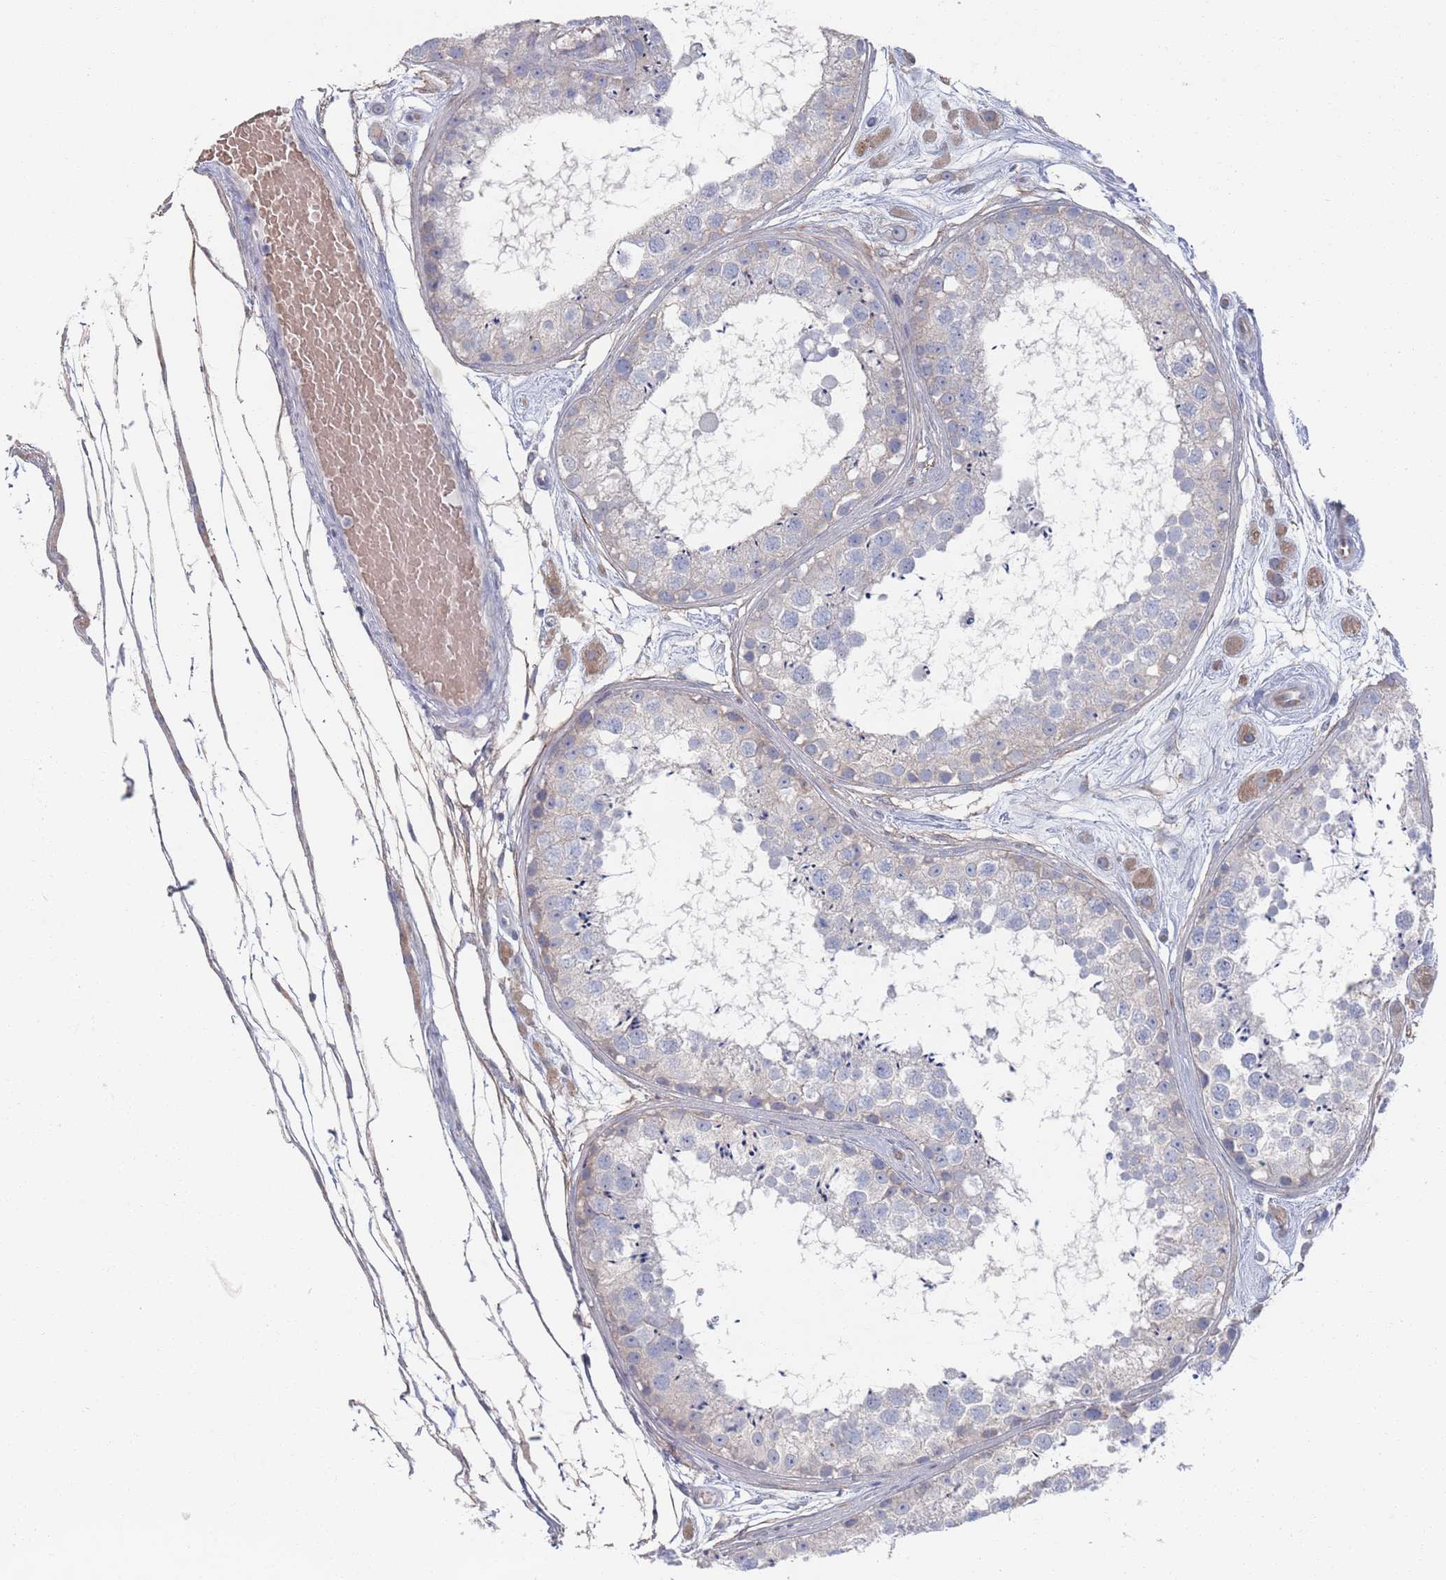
{"staining": {"intensity": "weak", "quantity": "<25%", "location": "cytoplasmic/membranous"}, "tissue": "testis", "cell_type": "Cells in seminiferous ducts", "image_type": "normal", "snomed": [{"axis": "morphology", "description": "Normal tissue, NOS"}, {"axis": "topography", "description": "Testis"}], "caption": "DAB (3,3'-diaminobenzidine) immunohistochemical staining of normal testis shows no significant expression in cells in seminiferous ducts.", "gene": "TMCO3", "patient": {"sex": "male", "age": 25}}